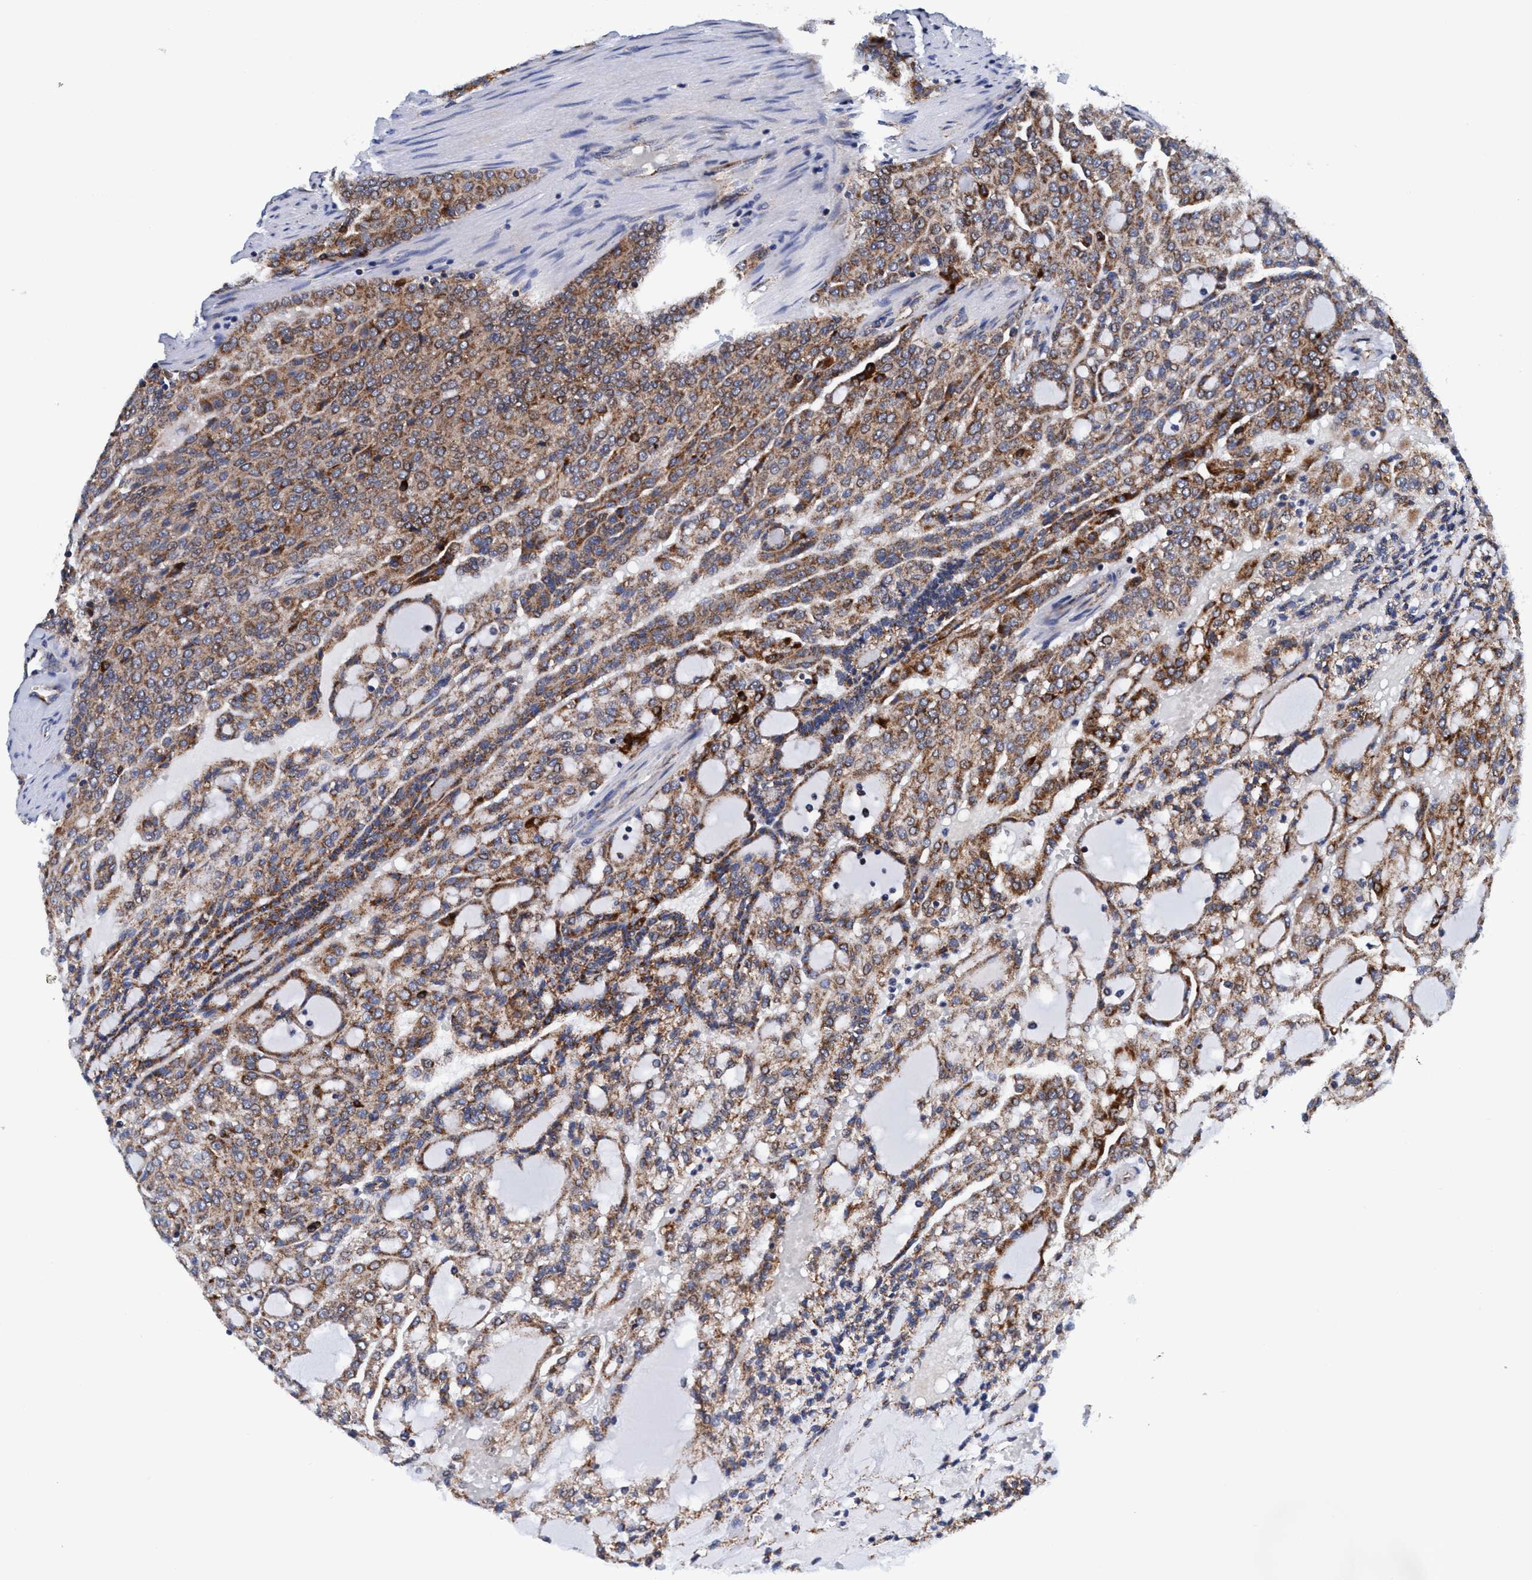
{"staining": {"intensity": "moderate", "quantity": ">75%", "location": "cytoplasmic/membranous"}, "tissue": "renal cancer", "cell_type": "Tumor cells", "image_type": "cancer", "snomed": [{"axis": "morphology", "description": "Adenocarcinoma, NOS"}, {"axis": "topography", "description": "Kidney"}], "caption": "Brown immunohistochemical staining in human renal cancer (adenocarcinoma) demonstrates moderate cytoplasmic/membranous staining in approximately >75% of tumor cells. (brown staining indicates protein expression, while blue staining denotes nuclei).", "gene": "AGAP2", "patient": {"sex": "male", "age": 63}}